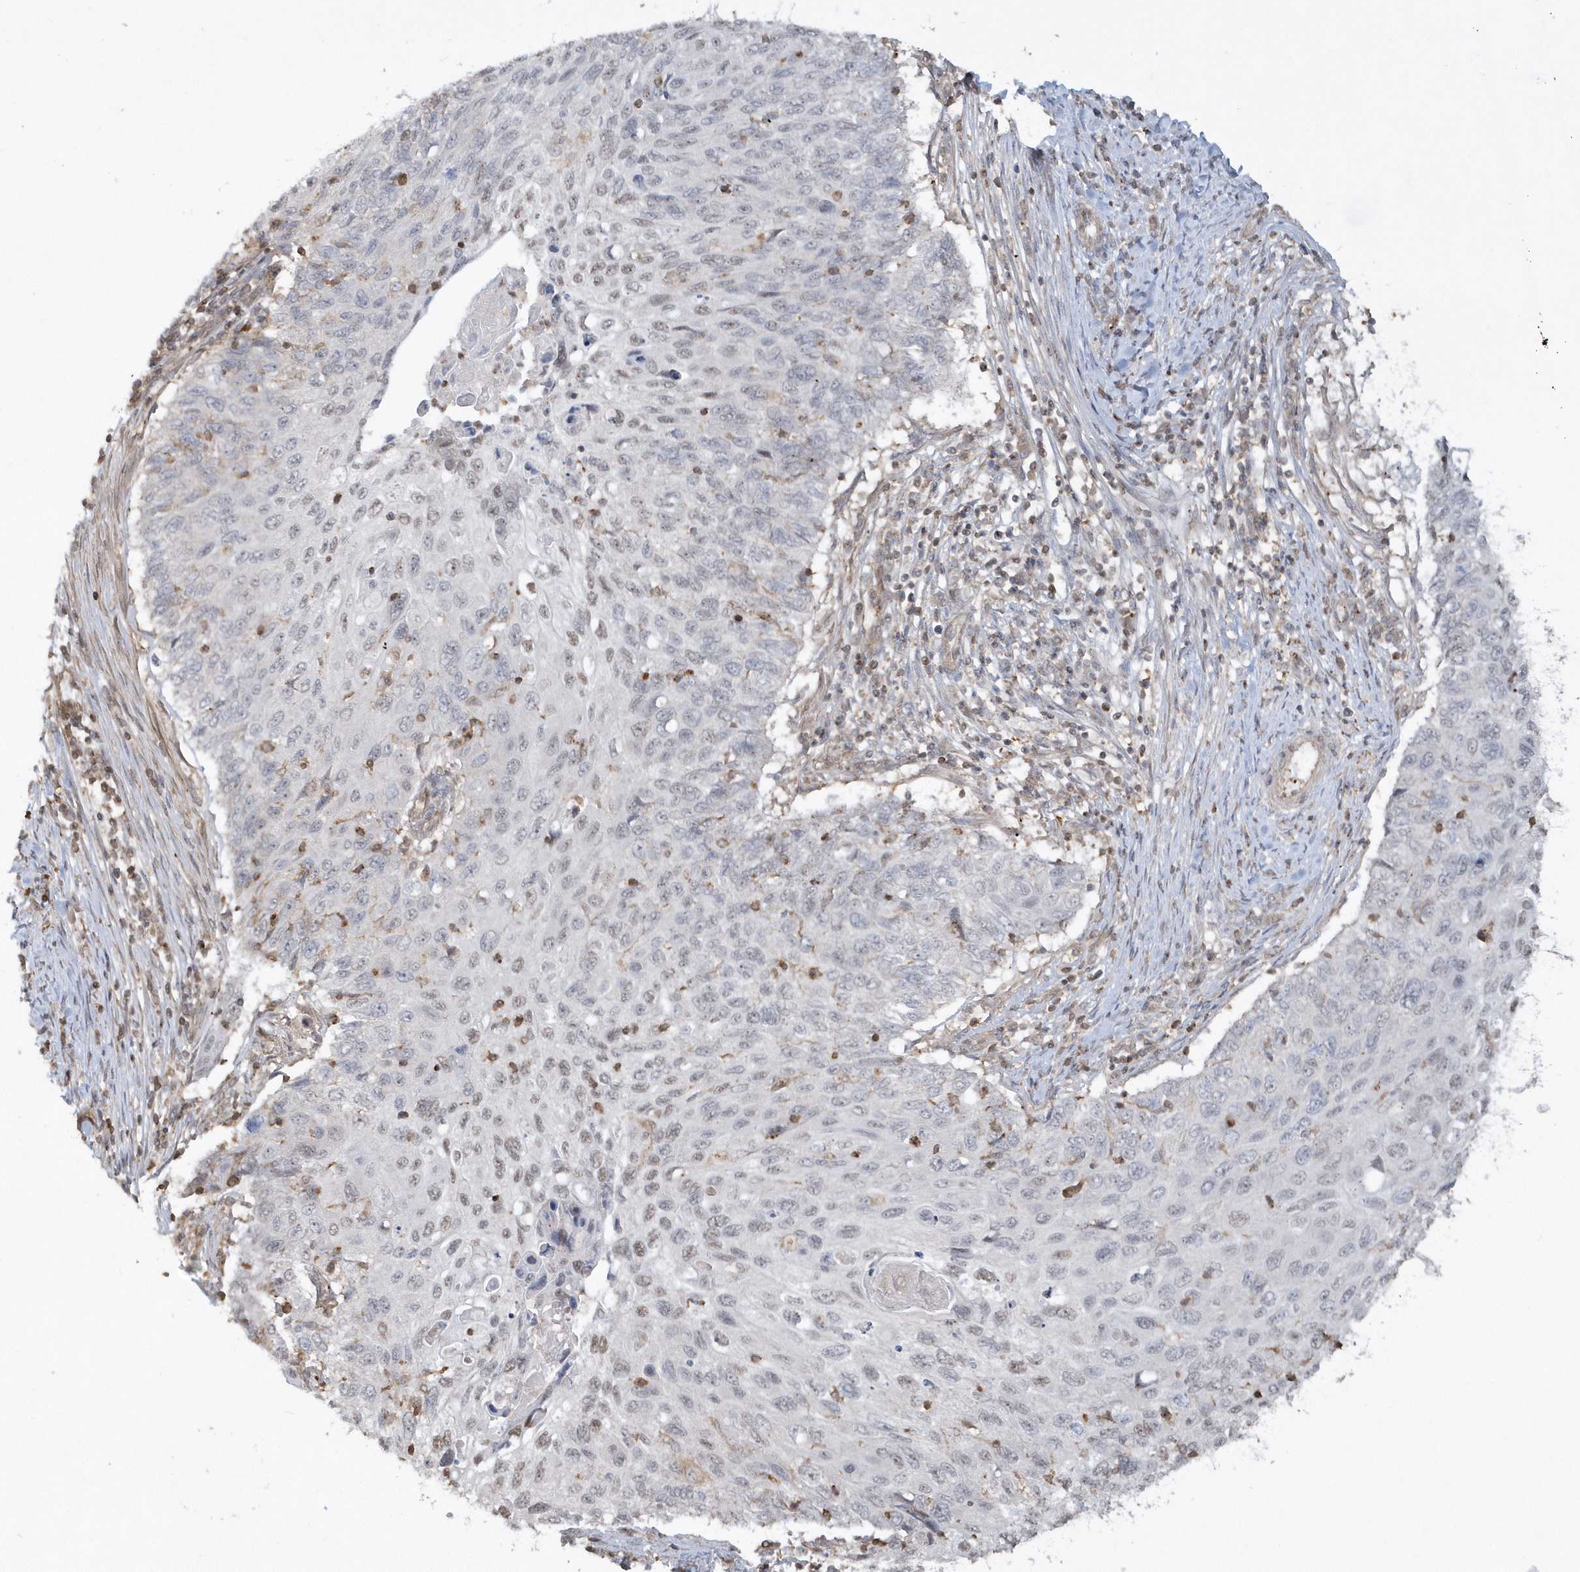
{"staining": {"intensity": "negative", "quantity": "none", "location": "none"}, "tissue": "cervical cancer", "cell_type": "Tumor cells", "image_type": "cancer", "snomed": [{"axis": "morphology", "description": "Squamous cell carcinoma, NOS"}, {"axis": "topography", "description": "Cervix"}], "caption": "Tumor cells show no significant protein expression in squamous cell carcinoma (cervical).", "gene": "BSN", "patient": {"sex": "female", "age": 70}}